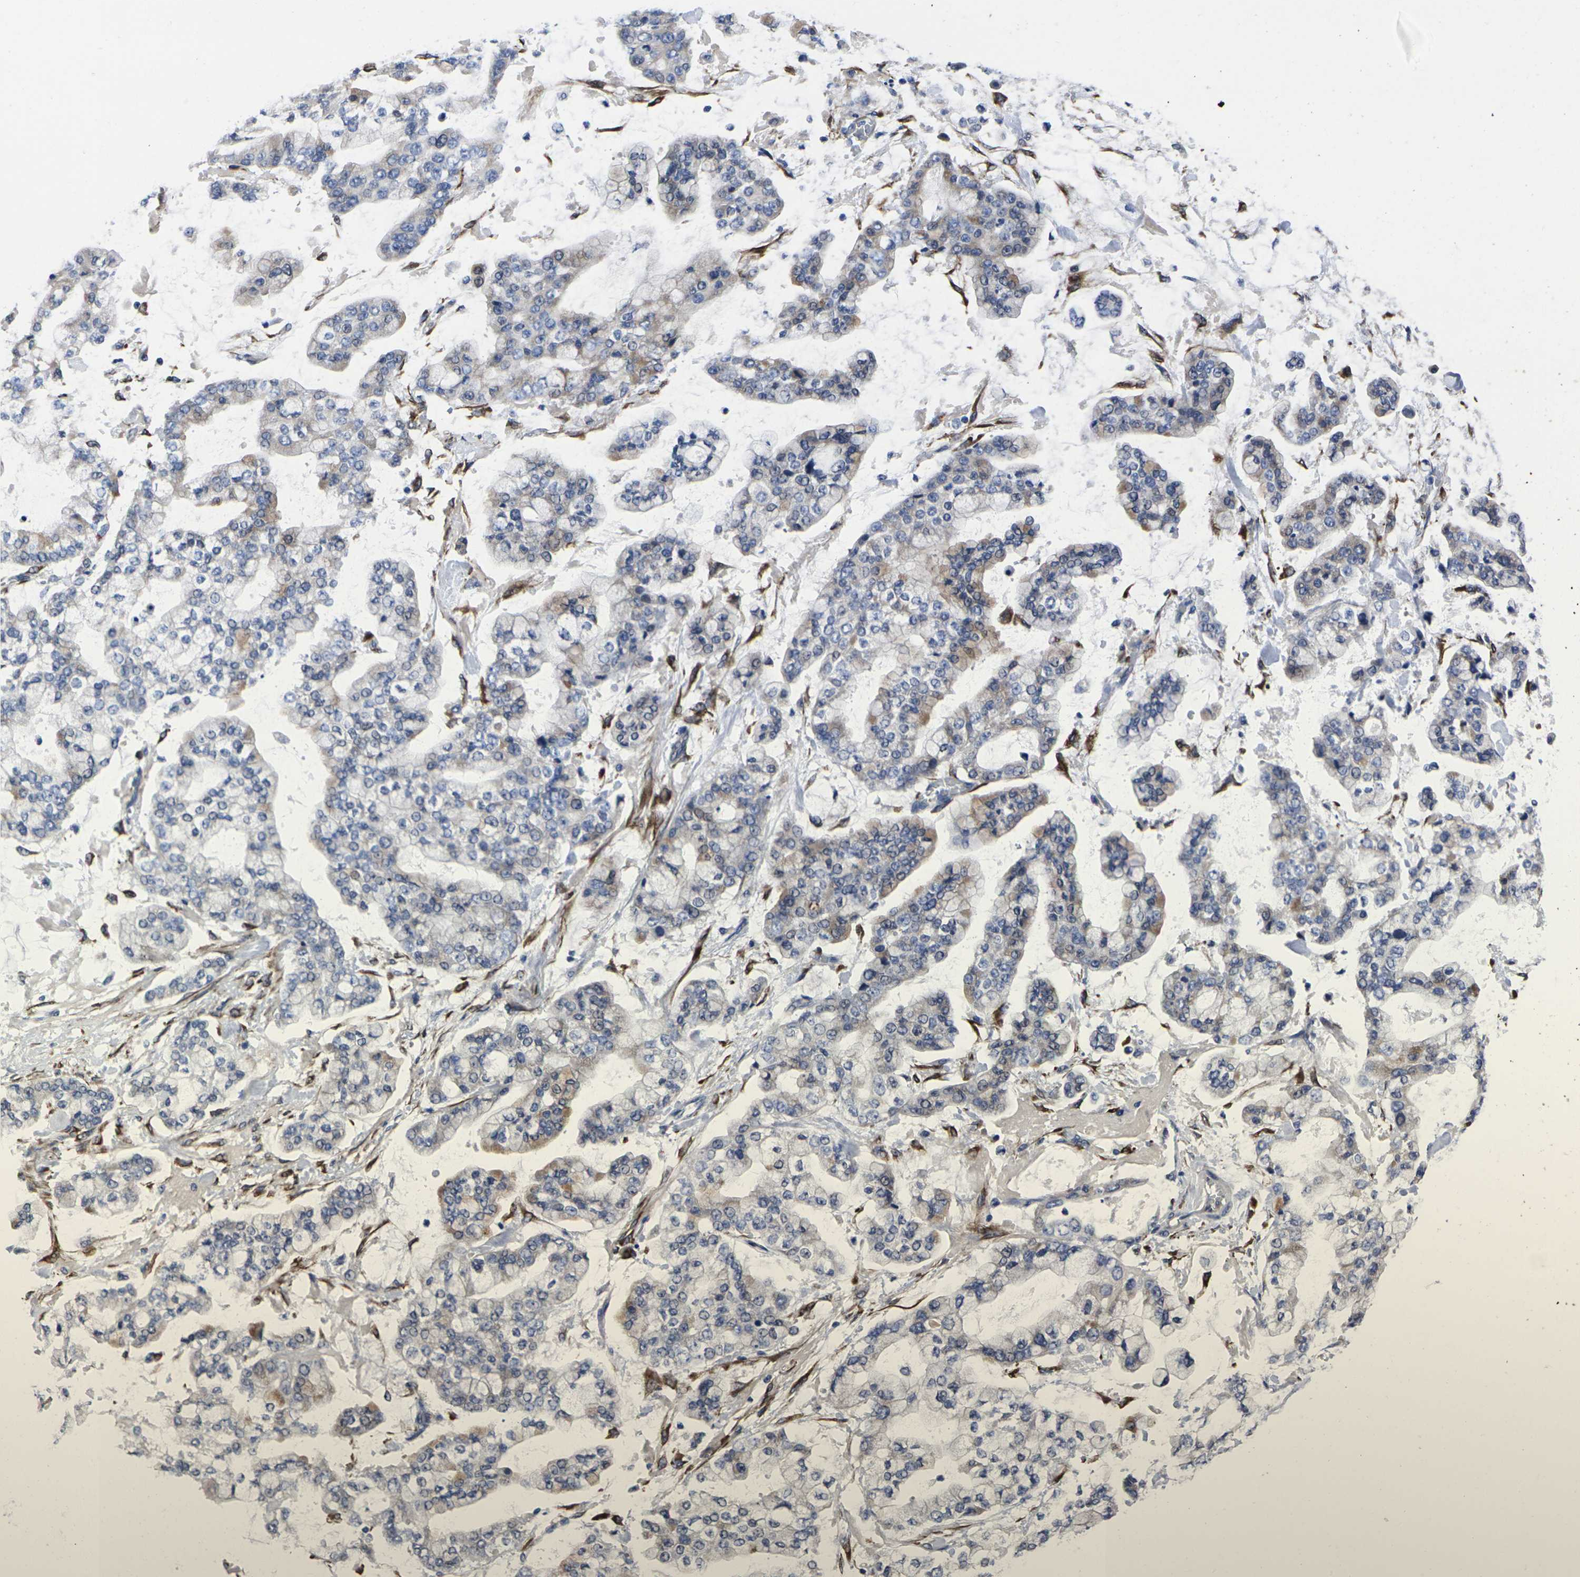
{"staining": {"intensity": "weak", "quantity": "<25%", "location": "cytoplasmic/membranous"}, "tissue": "stomach cancer", "cell_type": "Tumor cells", "image_type": "cancer", "snomed": [{"axis": "morphology", "description": "Normal tissue, NOS"}, {"axis": "morphology", "description": "Adenocarcinoma, NOS"}, {"axis": "topography", "description": "Stomach, upper"}, {"axis": "topography", "description": "Stomach"}], "caption": "Tumor cells show no significant staining in stomach cancer.", "gene": "CYP2C8", "patient": {"sex": "male", "age": 76}}